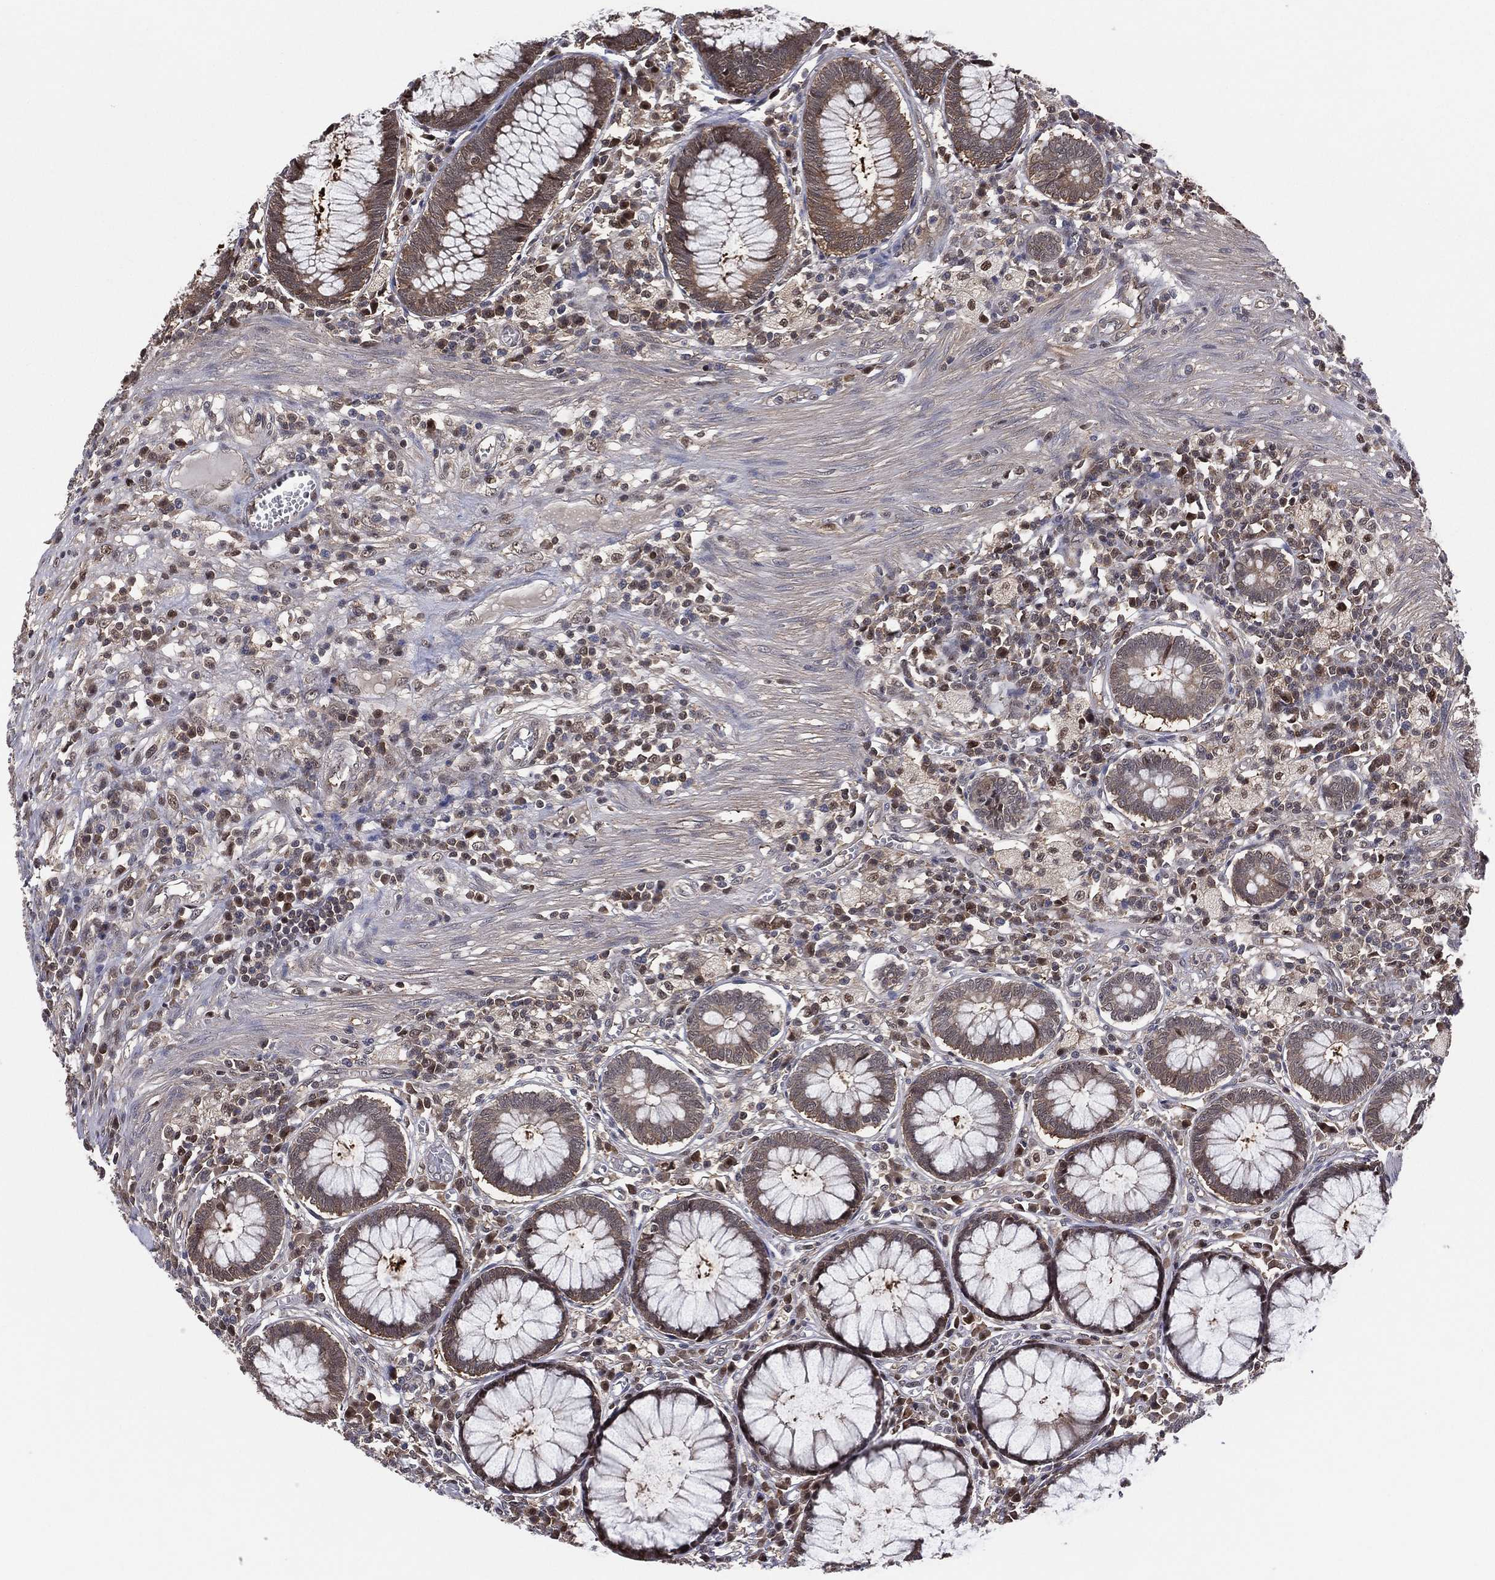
{"staining": {"intensity": "moderate", "quantity": "<25%", "location": "cytoplasmic/membranous"}, "tissue": "colon", "cell_type": "Endothelial cells", "image_type": "normal", "snomed": [{"axis": "morphology", "description": "Normal tissue, NOS"}, {"axis": "topography", "description": "Colon"}], "caption": "This micrograph demonstrates immunohistochemistry staining of benign colon, with low moderate cytoplasmic/membranous expression in about <25% of endothelial cells.", "gene": "ICOSLG", "patient": {"sex": "male", "age": 65}}